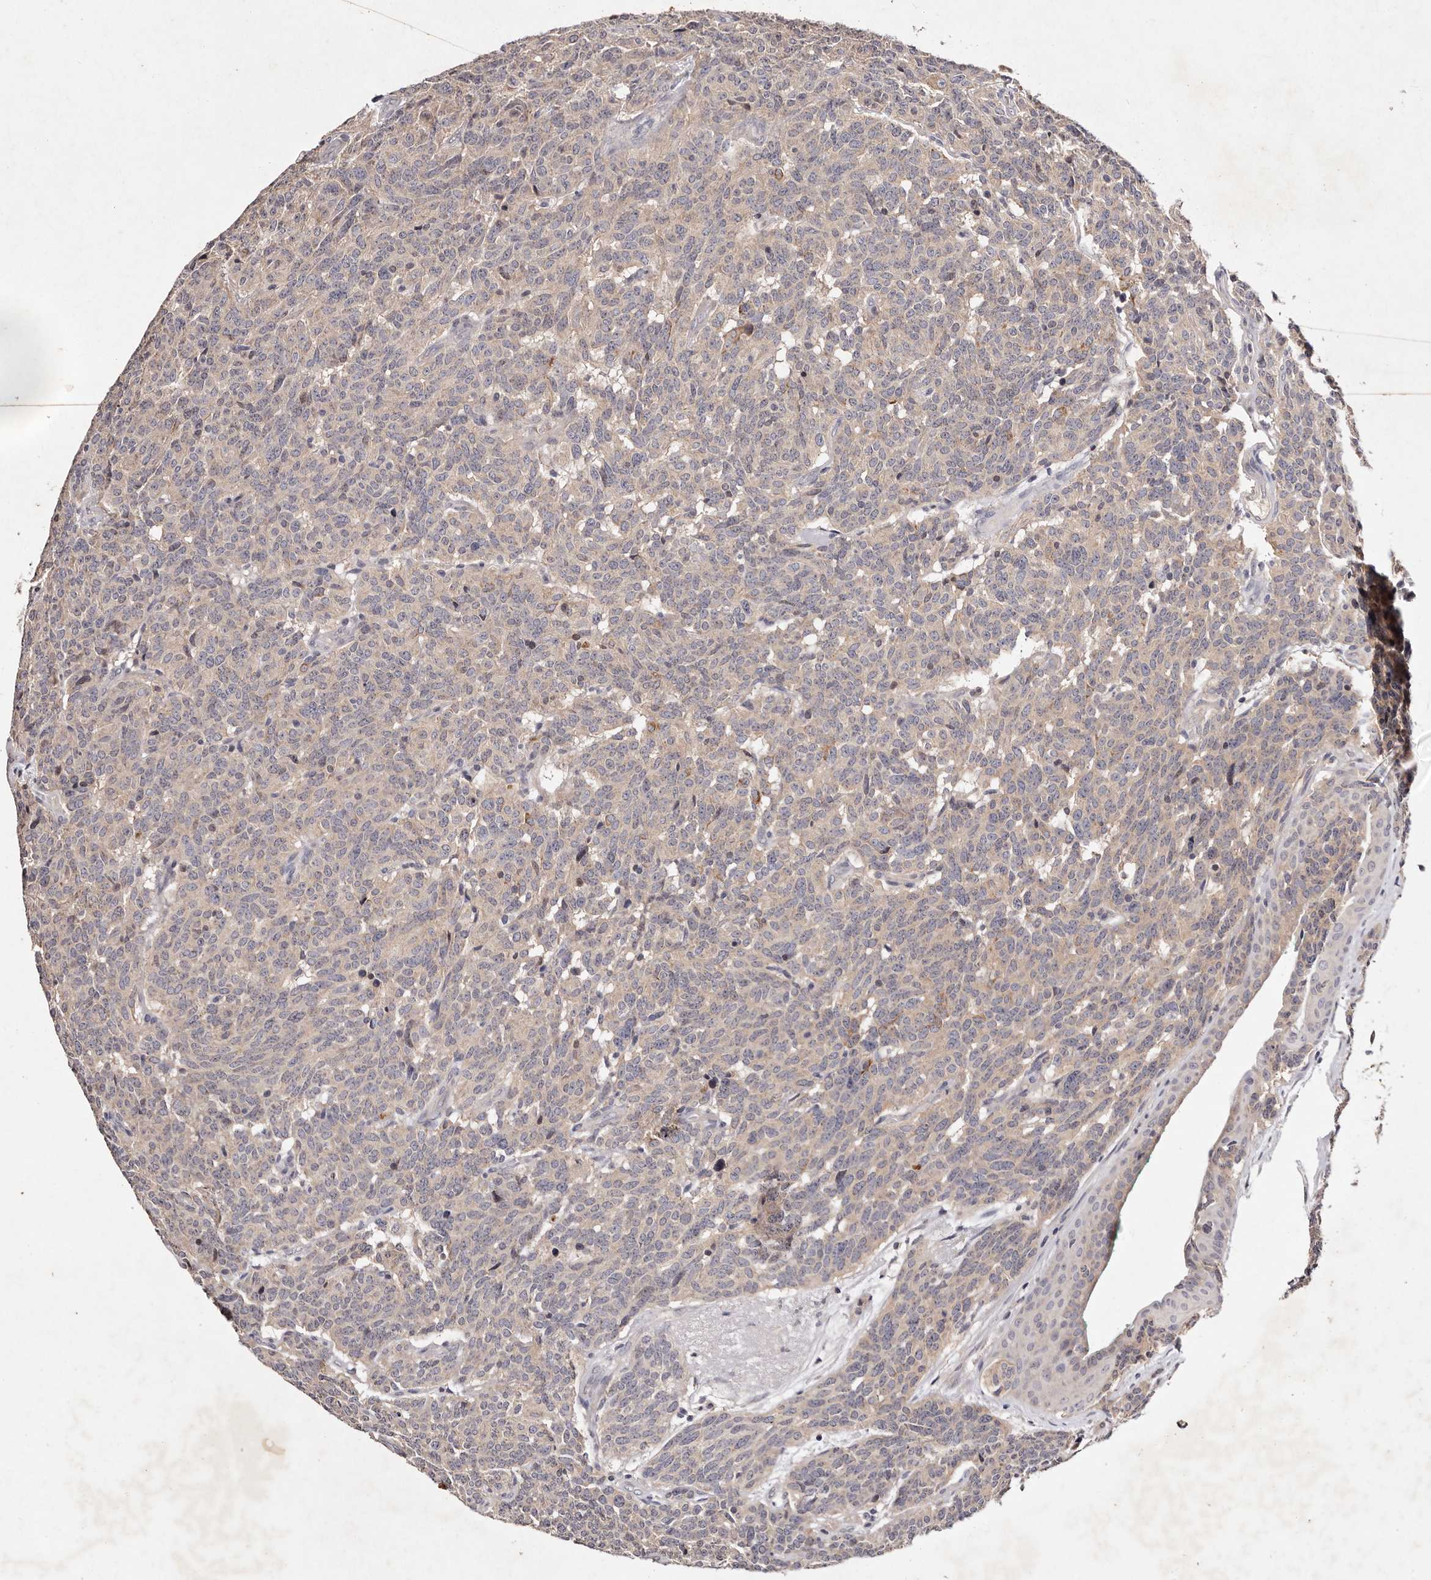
{"staining": {"intensity": "negative", "quantity": "none", "location": "none"}, "tissue": "carcinoid", "cell_type": "Tumor cells", "image_type": "cancer", "snomed": [{"axis": "morphology", "description": "Carcinoid, malignant, NOS"}, {"axis": "topography", "description": "Lung"}], "caption": "DAB immunohistochemical staining of carcinoid reveals no significant positivity in tumor cells. (Brightfield microscopy of DAB (3,3'-diaminobenzidine) immunohistochemistry (IHC) at high magnification).", "gene": "TSC2", "patient": {"sex": "female", "age": 46}}